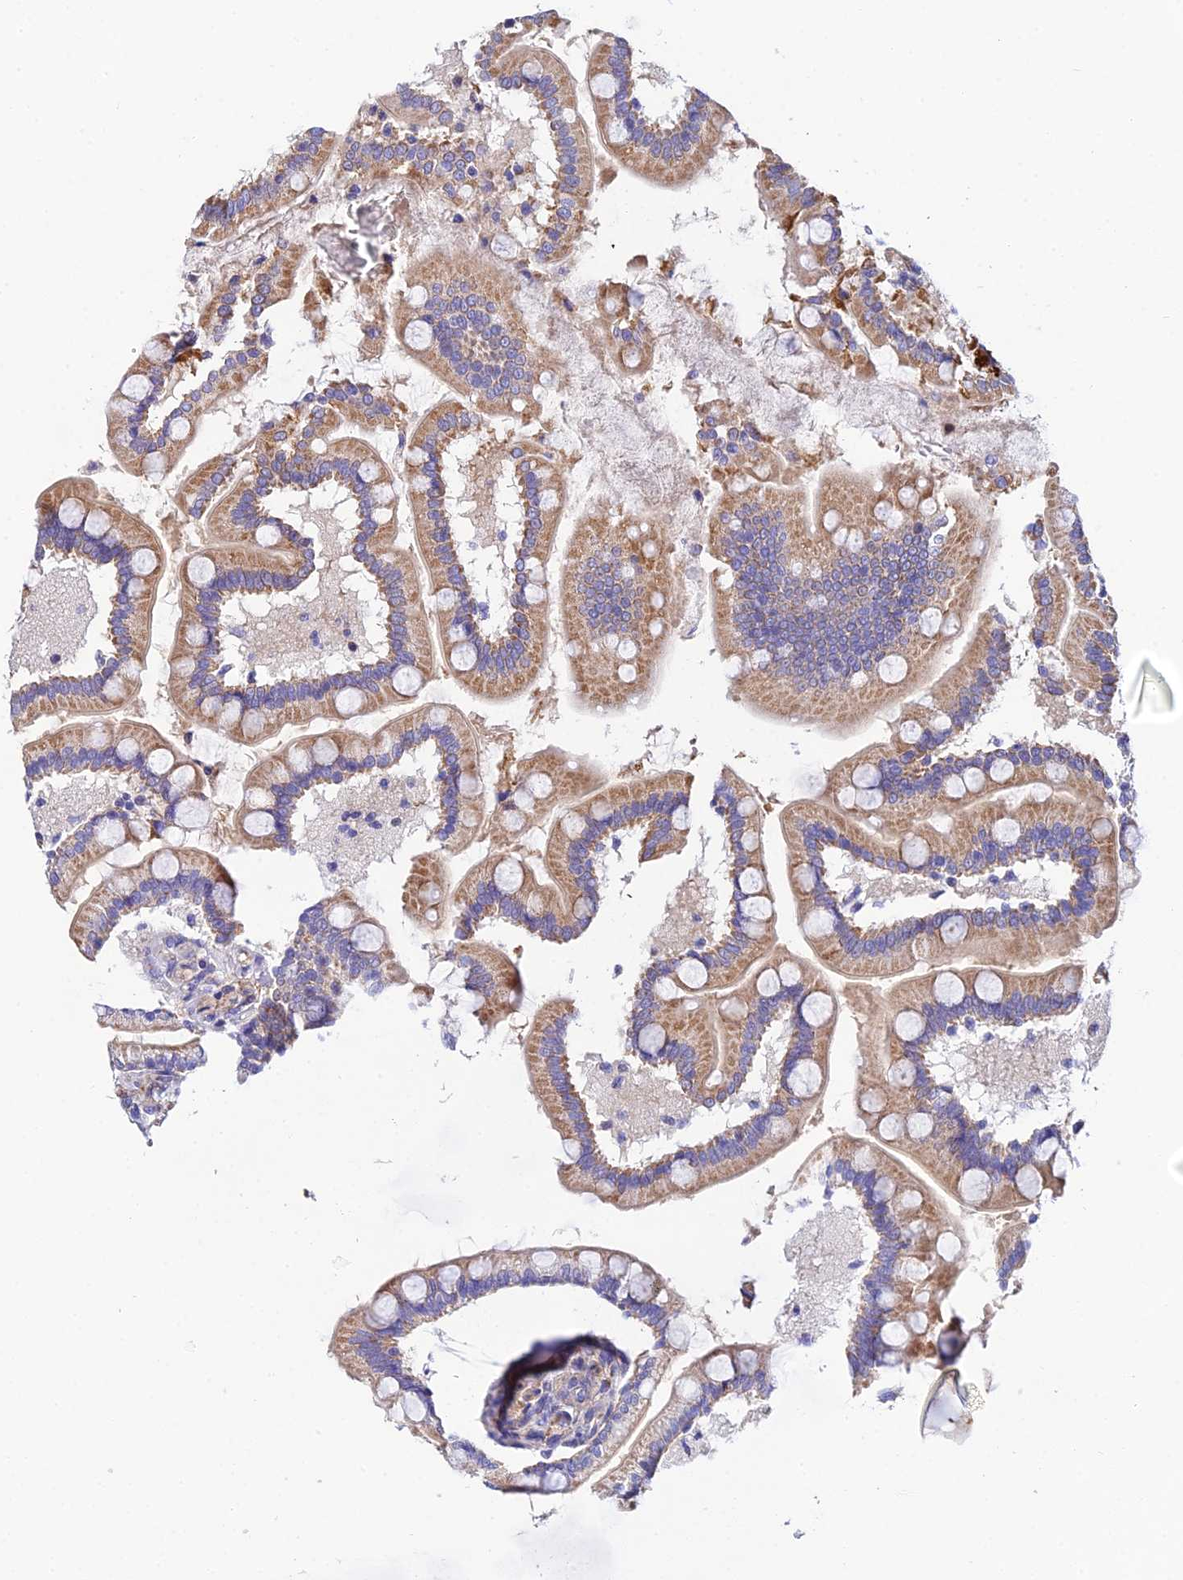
{"staining": {"intensity": "moderate", "quantity": ">75%", "location": "cytoplasmic/membranous"}, "tissue": "small intestine", "cell_type": "Glandular cells", "image_type": "normal", "snomed": [{"axis": "morphology", "description": "Normal tissue, NOS"}, {"axis": "topography", "description": "Small intestine"}], "caption": "Unremarkable small intestine demonstrates moderate cytoplasmic/membranous expression in approximately >75% of glandular cells.", "gene": "ACOT1", "patient": {"sex": "female", "age": 64}}